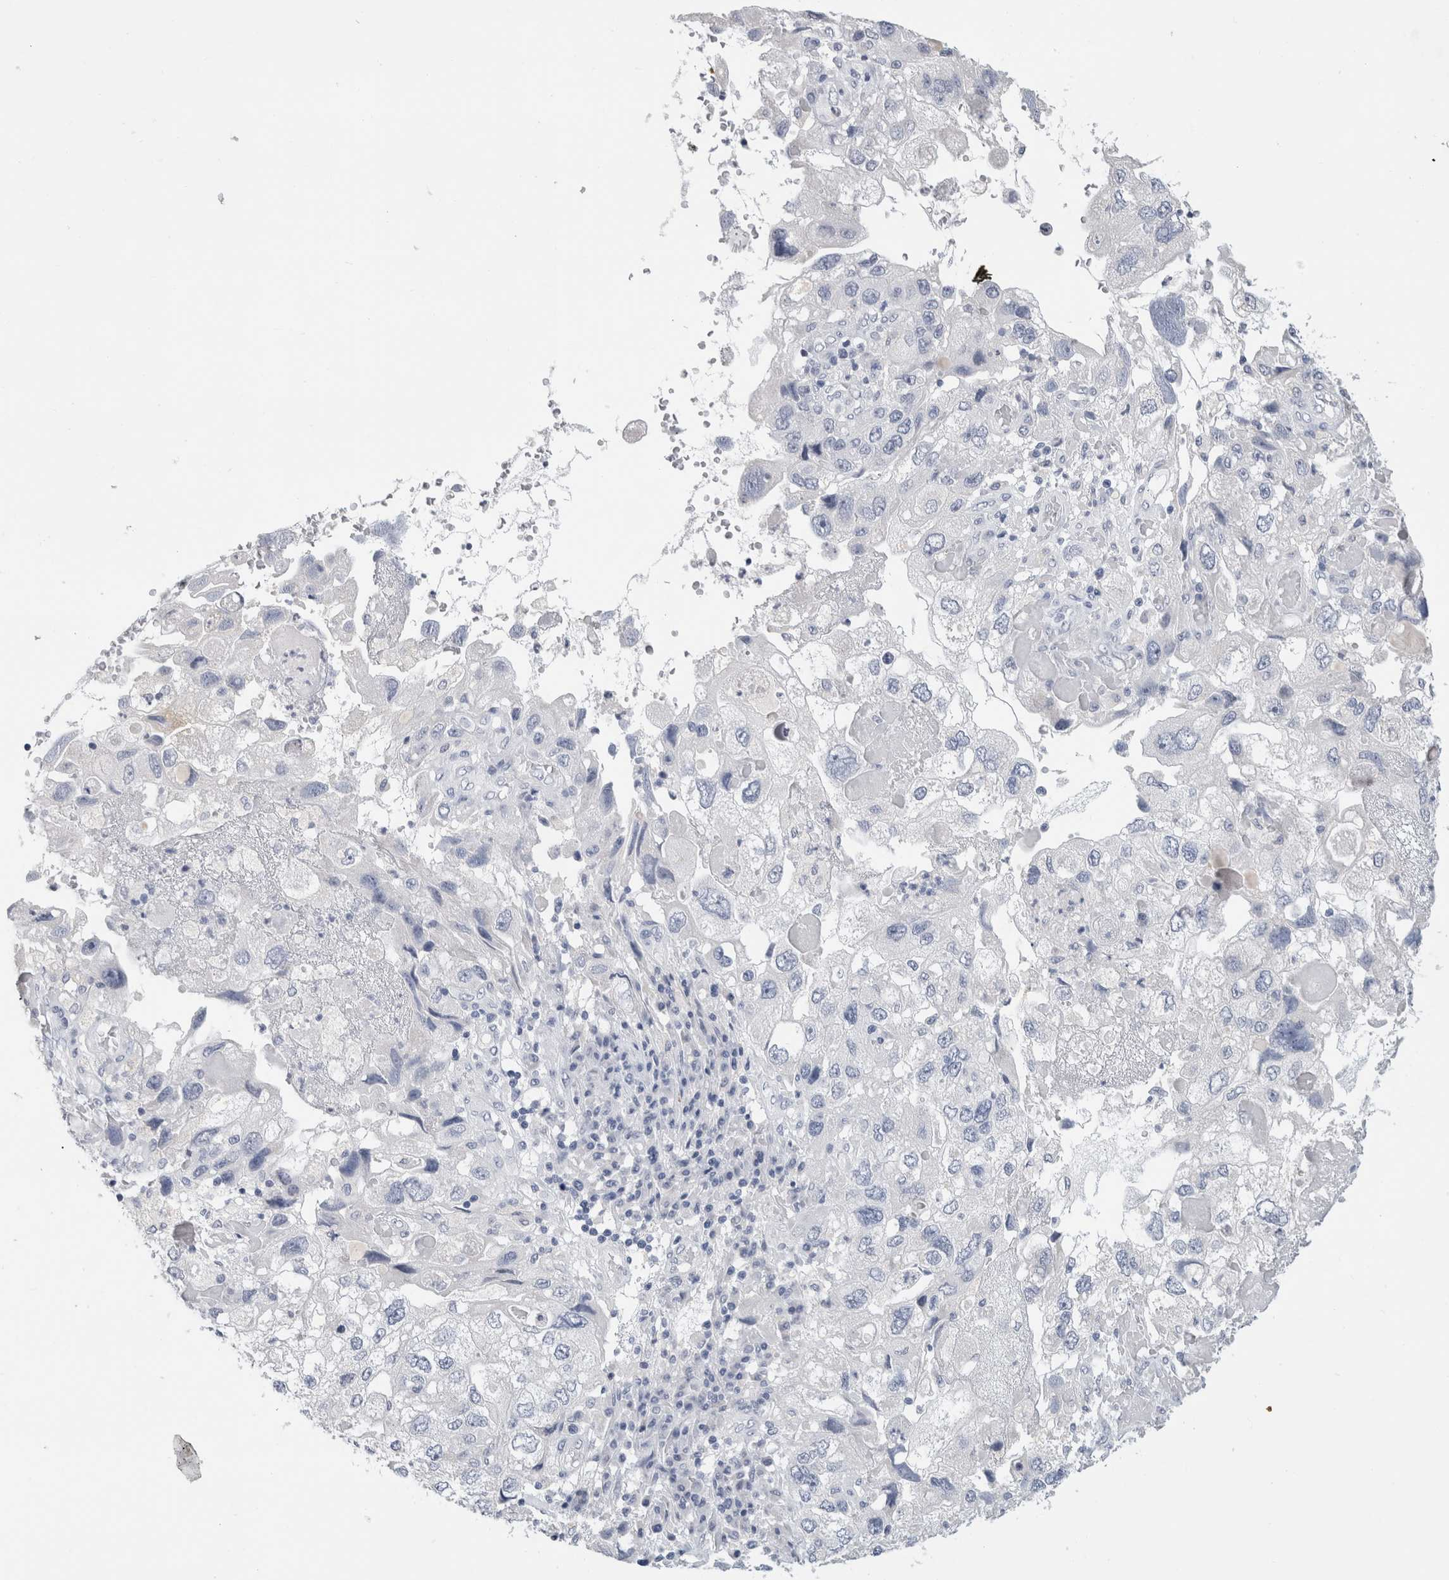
{"staining": {"intensity": "negative", "quantity": "none", "location": "none"}, "tissue": "endometrial cancer", "cell_type": "Tumor cells", "image_type": "cancer", "snomed": [{"axis": "morphology", "description": "Adenocarcinoma, NOS"}, {"axis": "topography", "description": "Endometrium"}], "caption": "Immunohistochemistry (IHC) of endometrial cancer (adenocarcinoma) demonstrates no staining in tumor cells.", "gene": "BCAN", "patient": {"sex": "female", "age": 49}}